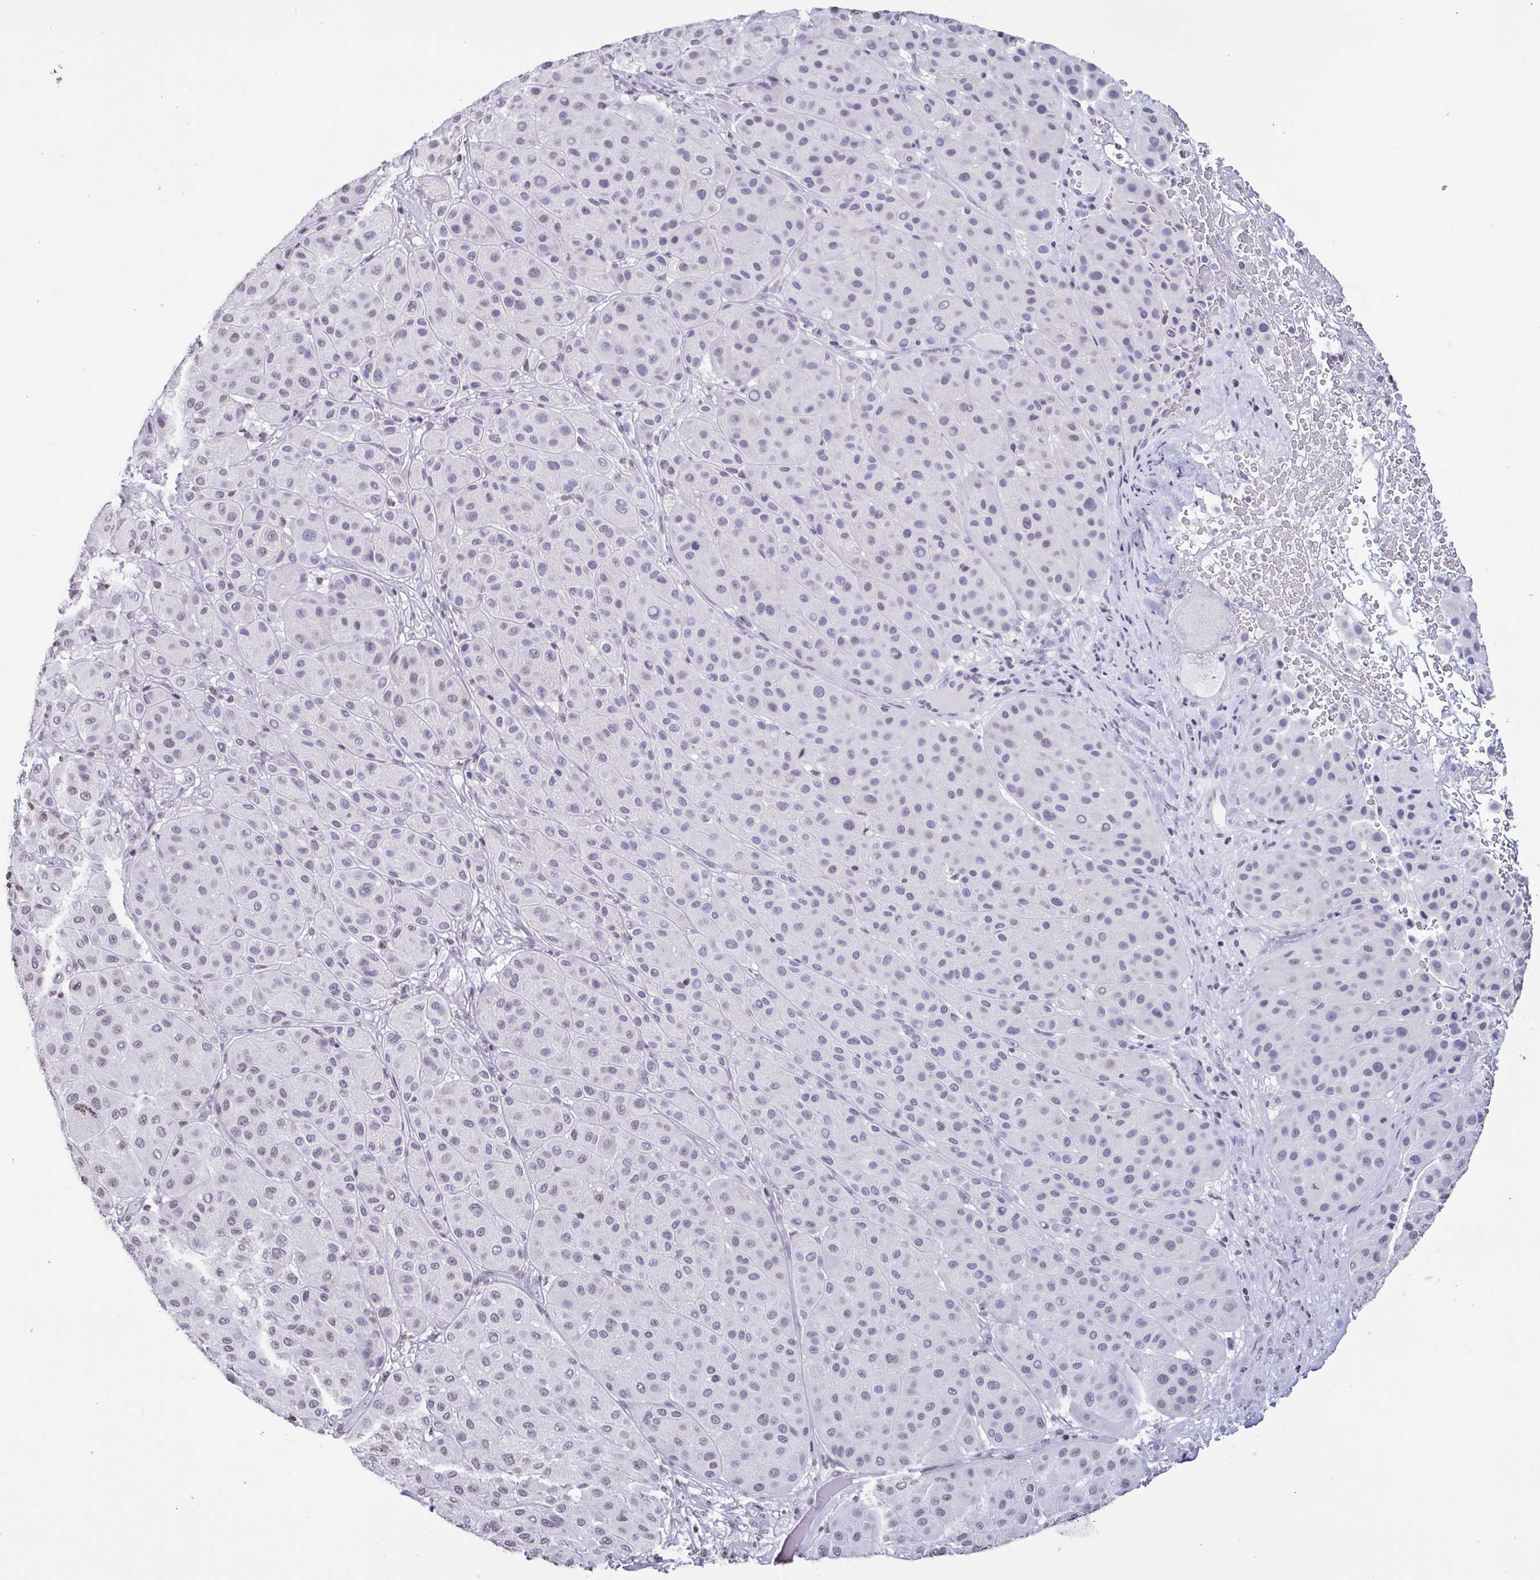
{"staining": {"intensity": "negative", "quantity": "none", "location": "none"}, "tissue": "melanoma", "cell_type": "Tumor cells", "image_type": "cancer", "snomed": [{"axis": "morphology", "description": "Malignant melanoma, Metastatic site"}, {"axis": "topography", "description": "Smooth muscle"}], "caption": "Photomicrograph shows no protein staining in tumor cells of melanoma tissue.", "gene": "VCY1B", "patient": {"sex": "male", "age": 41}}